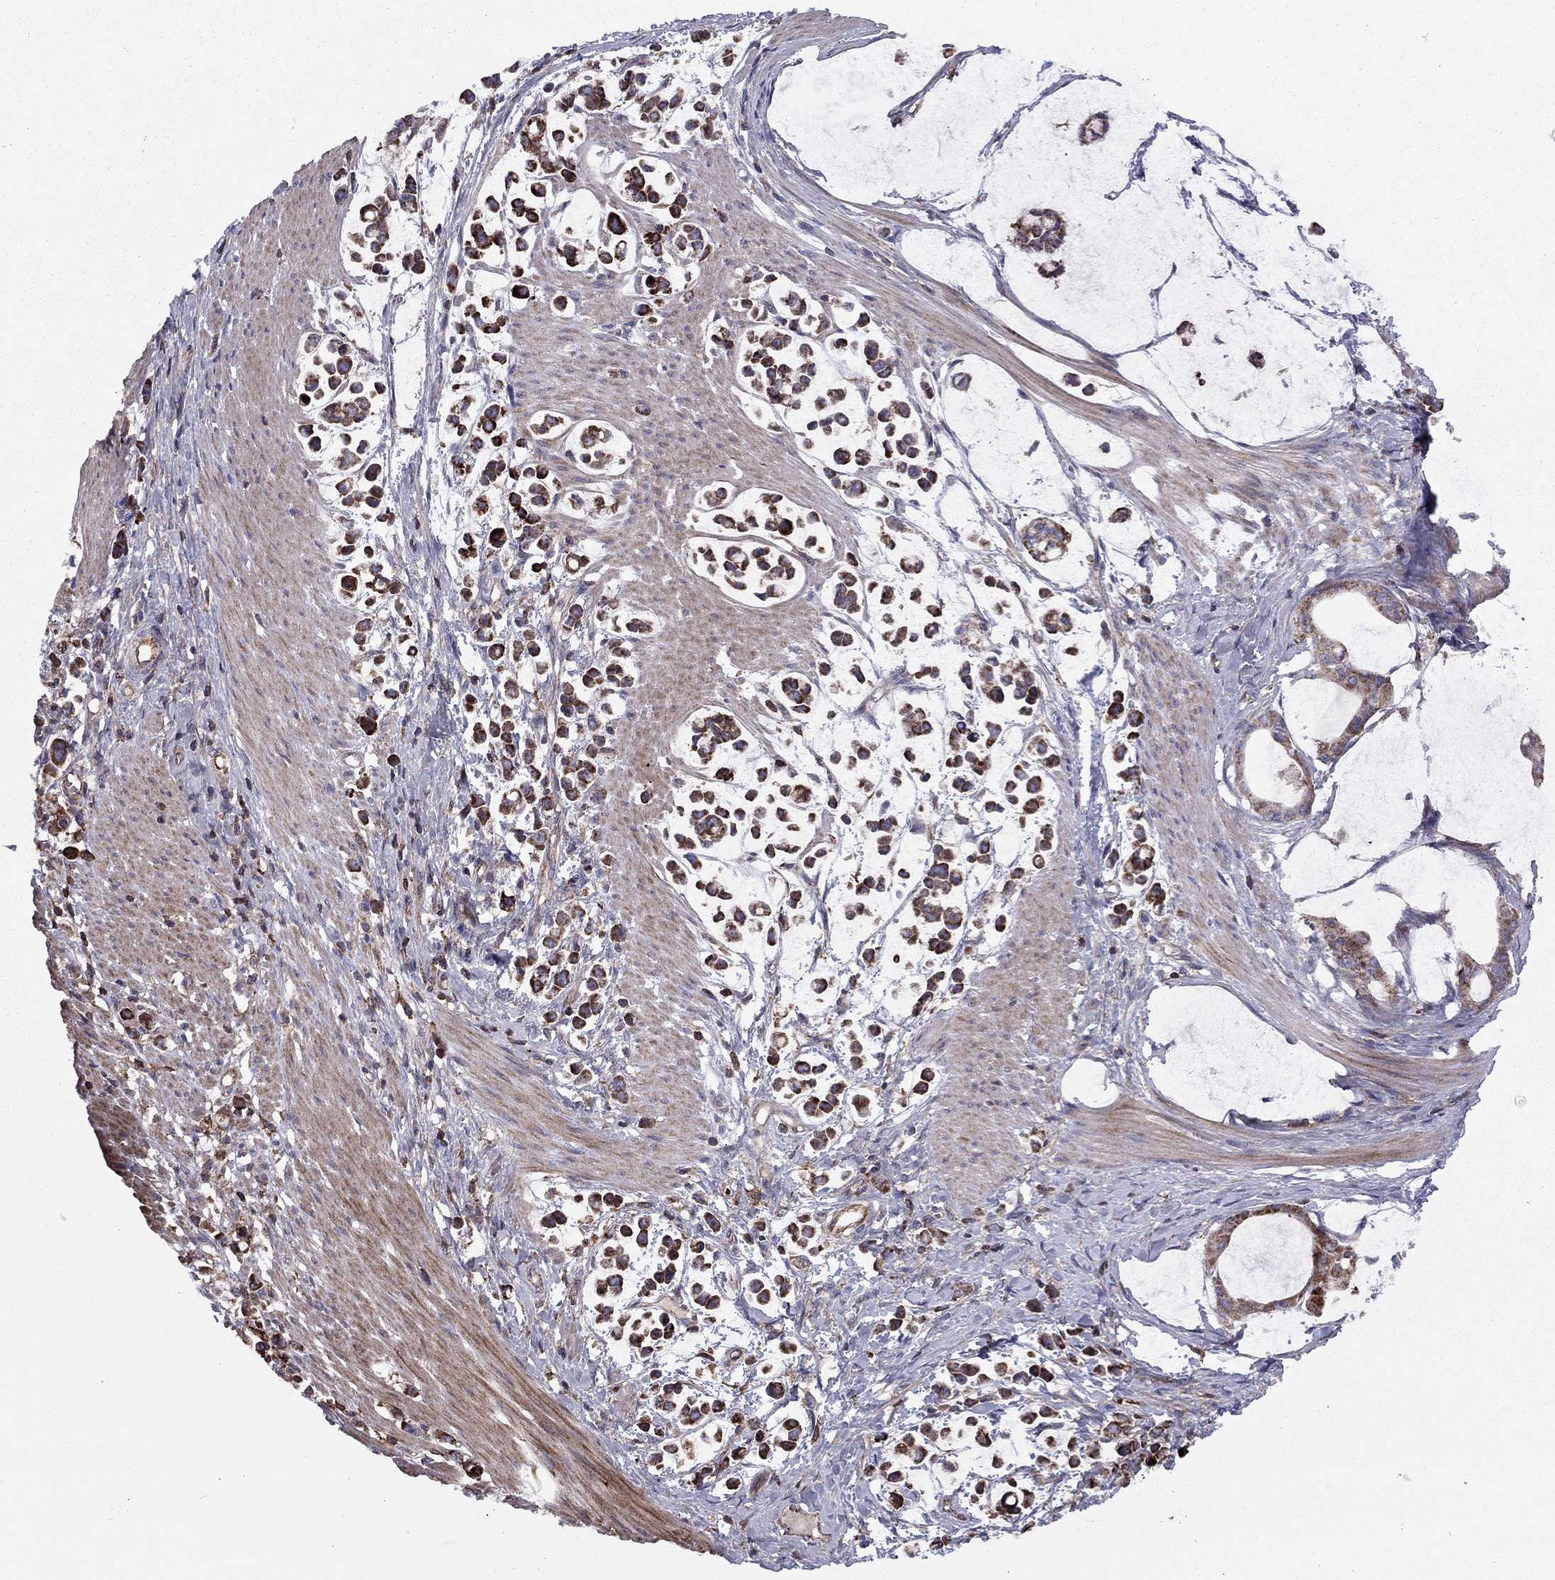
{"staining": {"intensity": "strong", "quantity": ">75%", "location": "cytoplasmic/membranous"}, "tissue": "stomach cancer", "cell_type": "Tumor cells", "image_type": "cancer", "snomed": [{"axis": "morphology", "description": "Adenocarcinoma, NOS"}, {"axis": "topography", "description": "Stomach"}], "caption": "An image showing strong cytoplasmic/membranous positivity in about >75% of tumor cells in adenocarcinoma (stomach), as visualized by brown immunohistochemical staining.", "gene": "ALG6", "patient": {"sex": "male", "age": 82}}